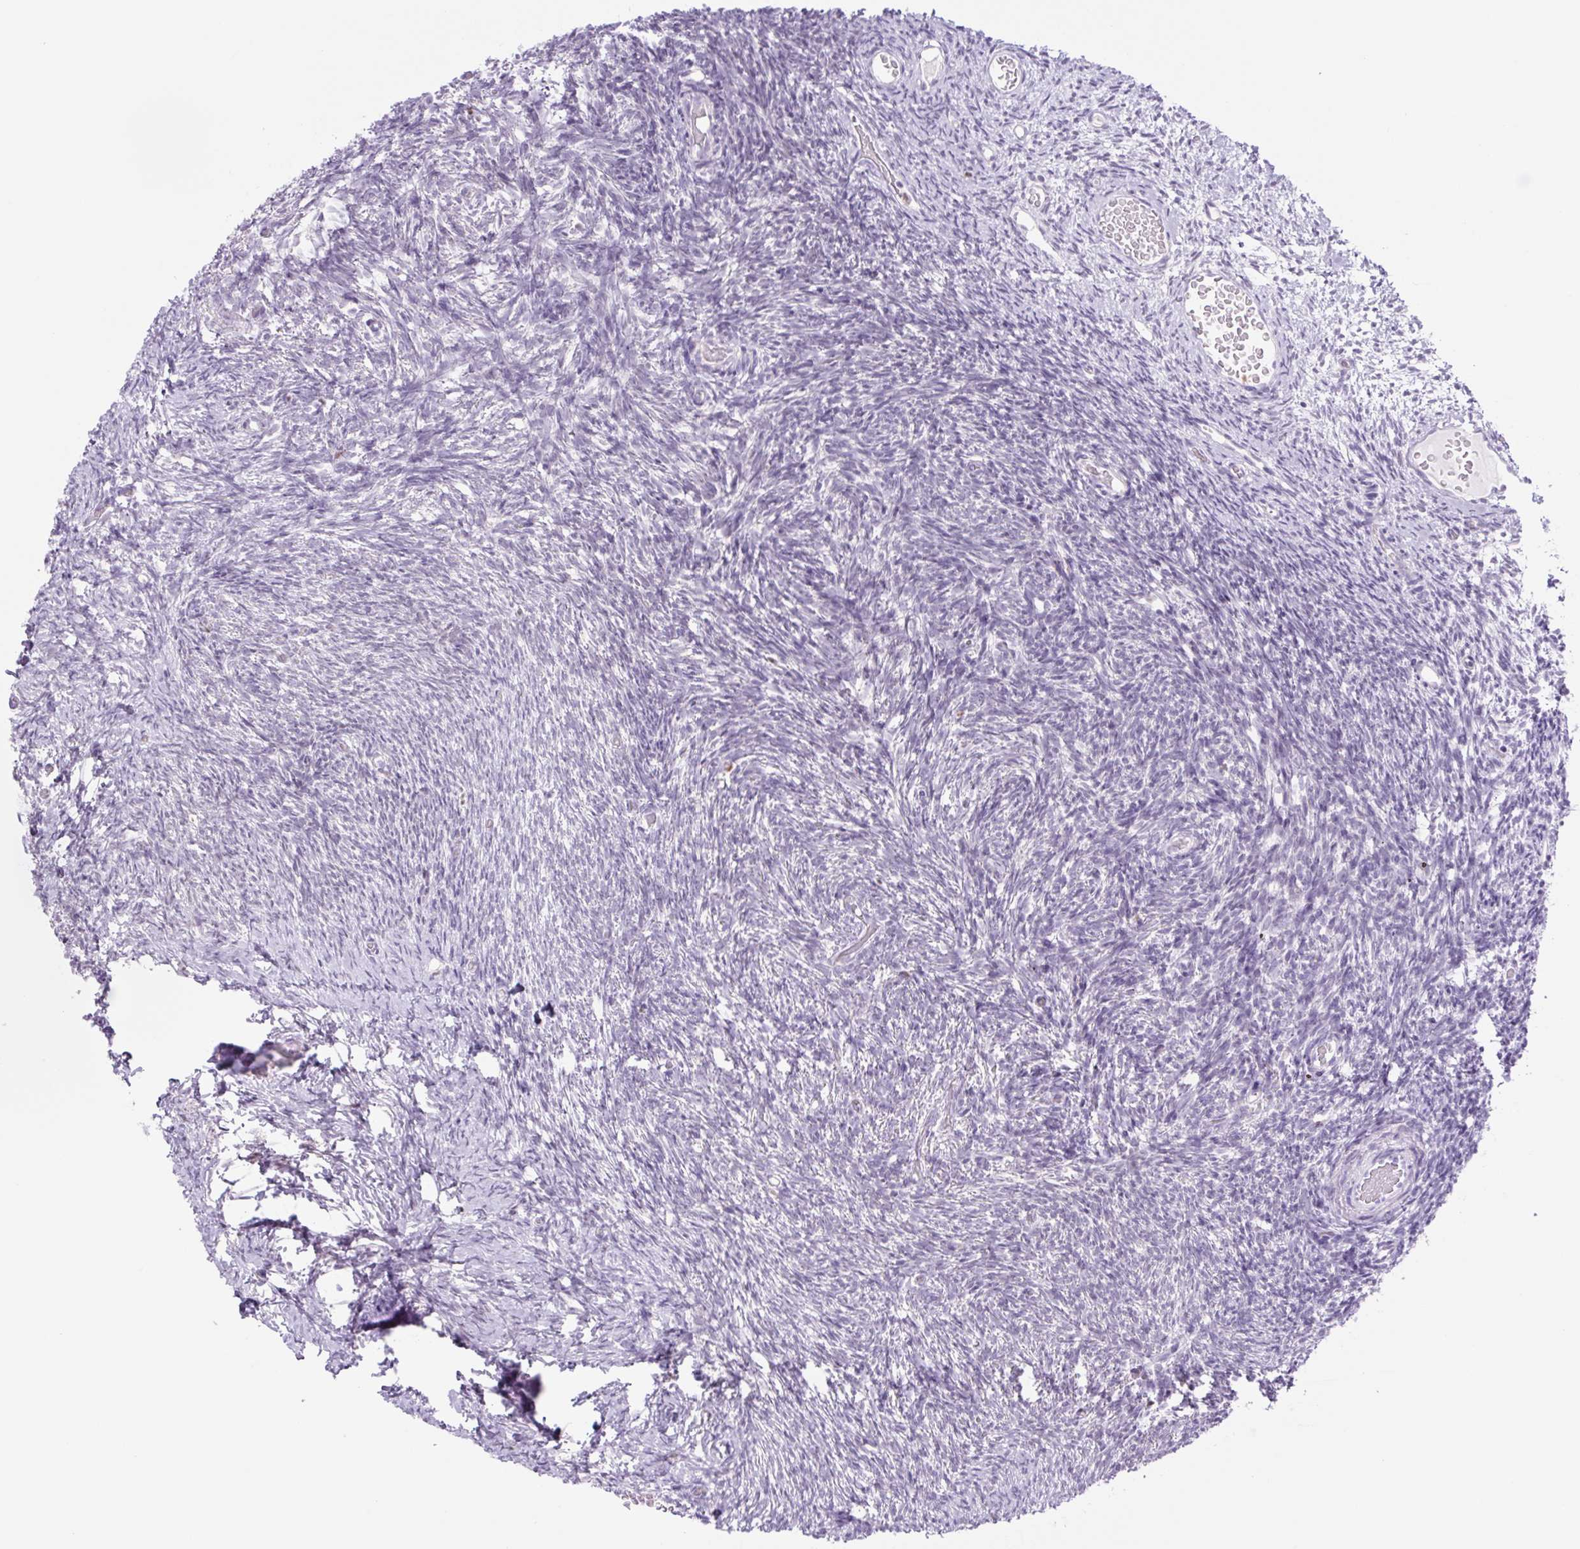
{"staining": {"intensity": "negative", "quantity": "none", "location": "none"}, "tissue": "ovary", "cell_type": "Follicle cells", "image_type": "normal", "snomed": [{"axis": "morphology", "description": "Normal tissue, NOS"}, {"axis": "topography", "description": "Ovary"}], "caption": "High power microscopy image of an IHC image of benign ovary, revealing no significant expression in follicle cells.", "gene": "TLE3", "patient": {"sex": "female", "age": 39}}